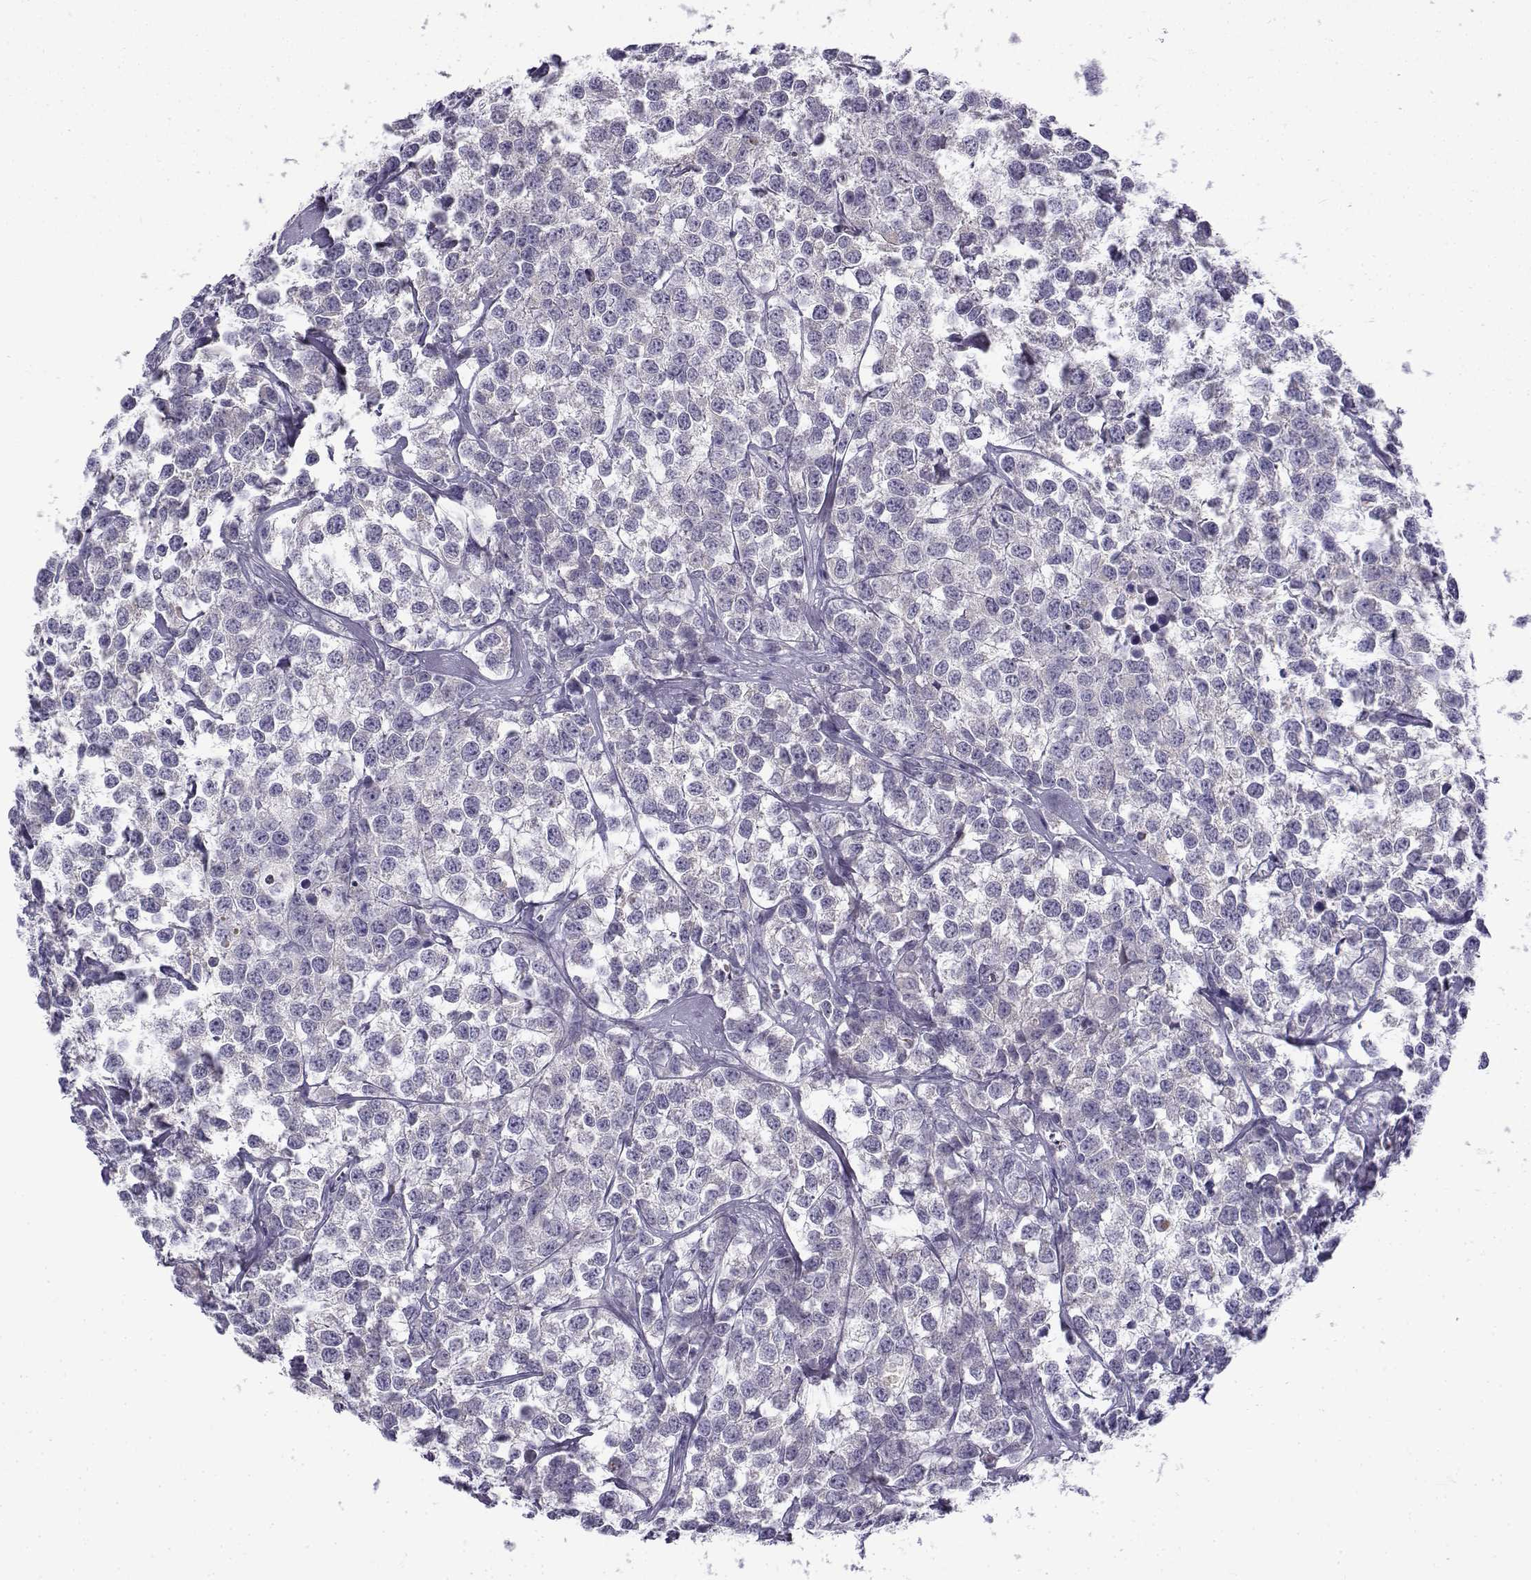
{"staining": {"intensity": "negative", "quantity": "none", "location": "none"}, "tissue": "testis cancer", "cell_type": "Tumor cells", "image_type": "cancer", "snomed": [{"axis": "morphology", "description": "Seminoma, NOS"}, {"axis": "topography", "description": "Testis"}], "caption": "IHC of seminoma (testis) shows no expression in tumor cells.", "gene": "FAM166A", "patient": {"sex": "male", "age": 59}}